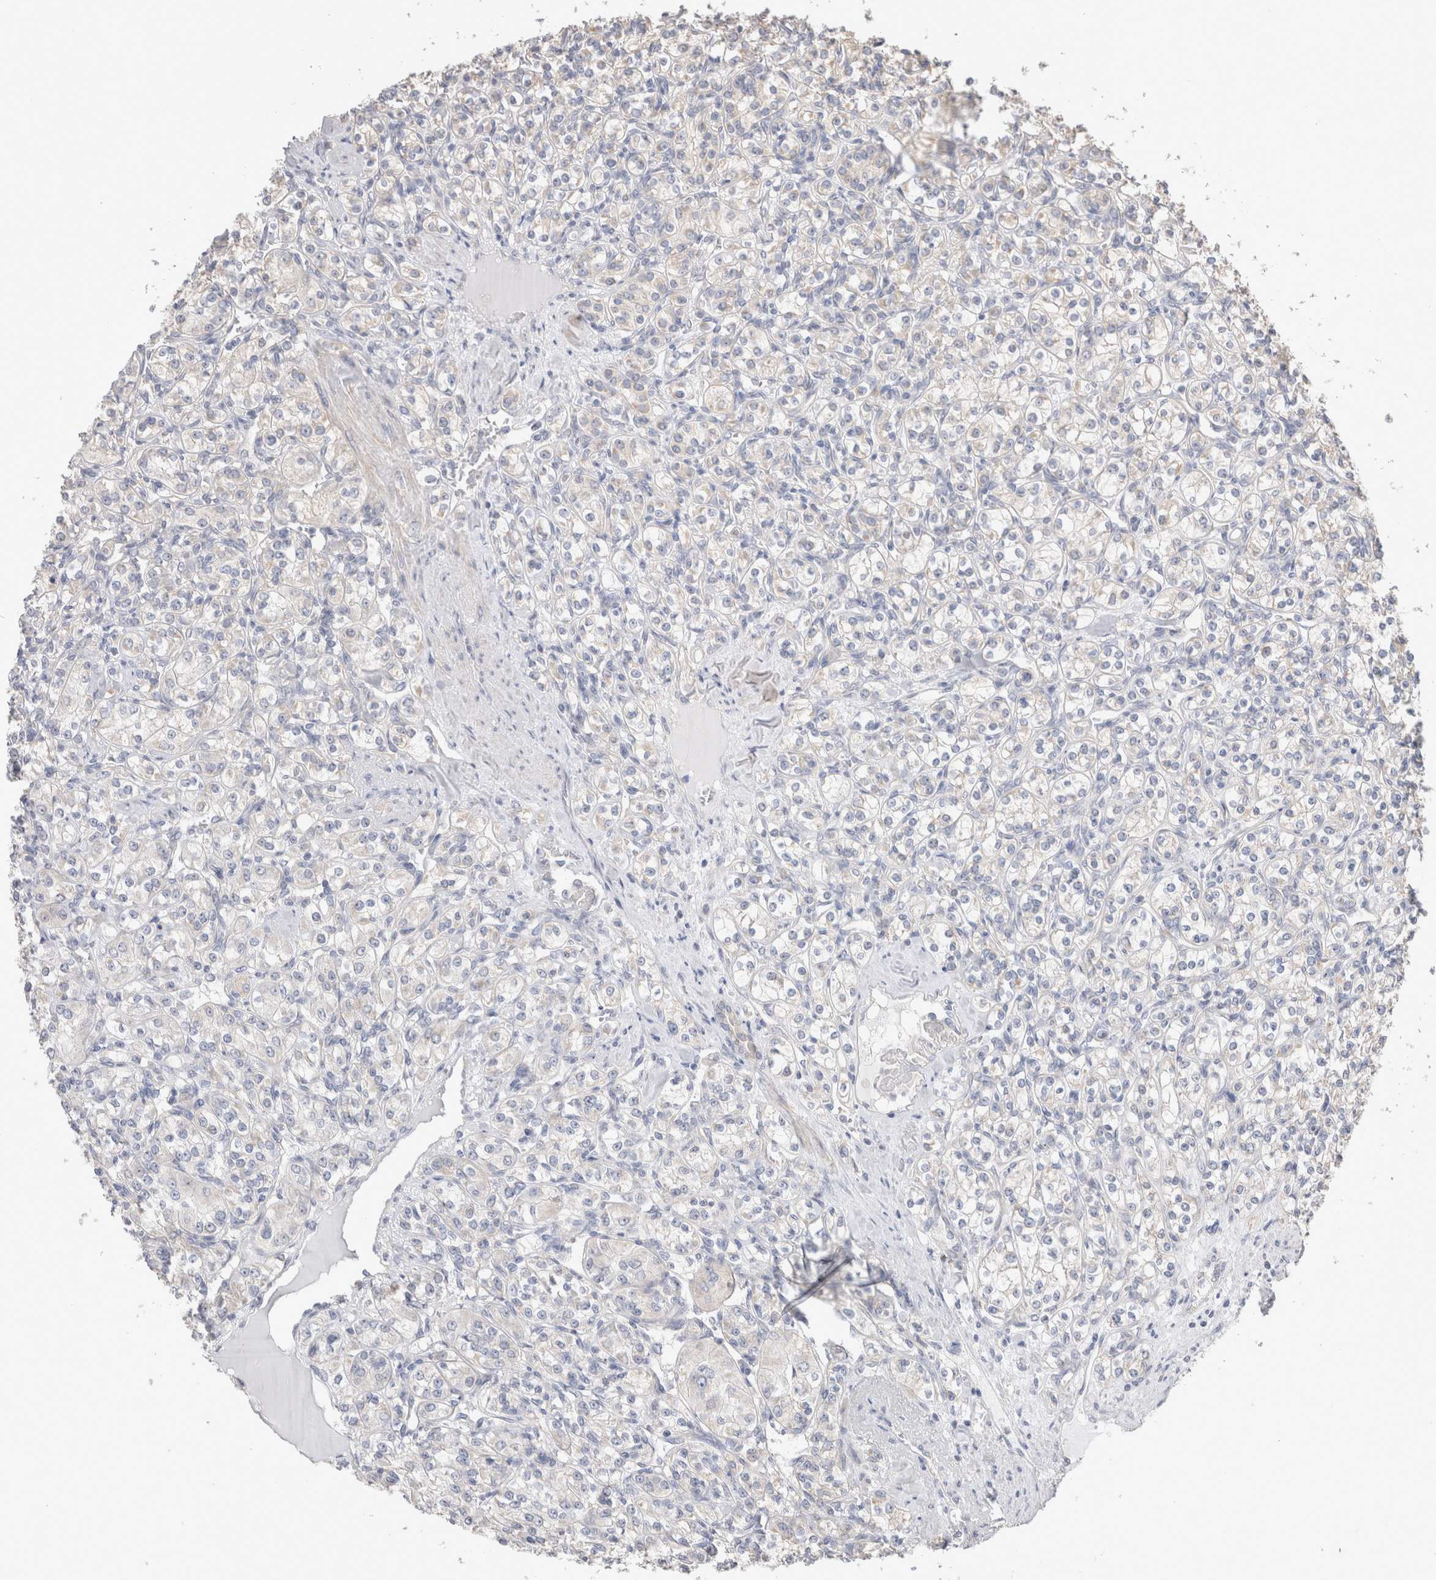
{"staining": {"intensity": "negative", "quantity": "none", "location": "none"}, "tissue": "renal cancer", "cell_type": "Tumor cells", "image_type": "cancer", "snomed": [{"axis": "morphology", "description": "Adenocarcinoma, NOS"}, {"axis": "topography", "description": "Kidney"}], "caption": "Tumor cells show no significant protein positivity in renal cancer.", "gene": "DMD", "patient": {"sex": "male", "age": 77}}